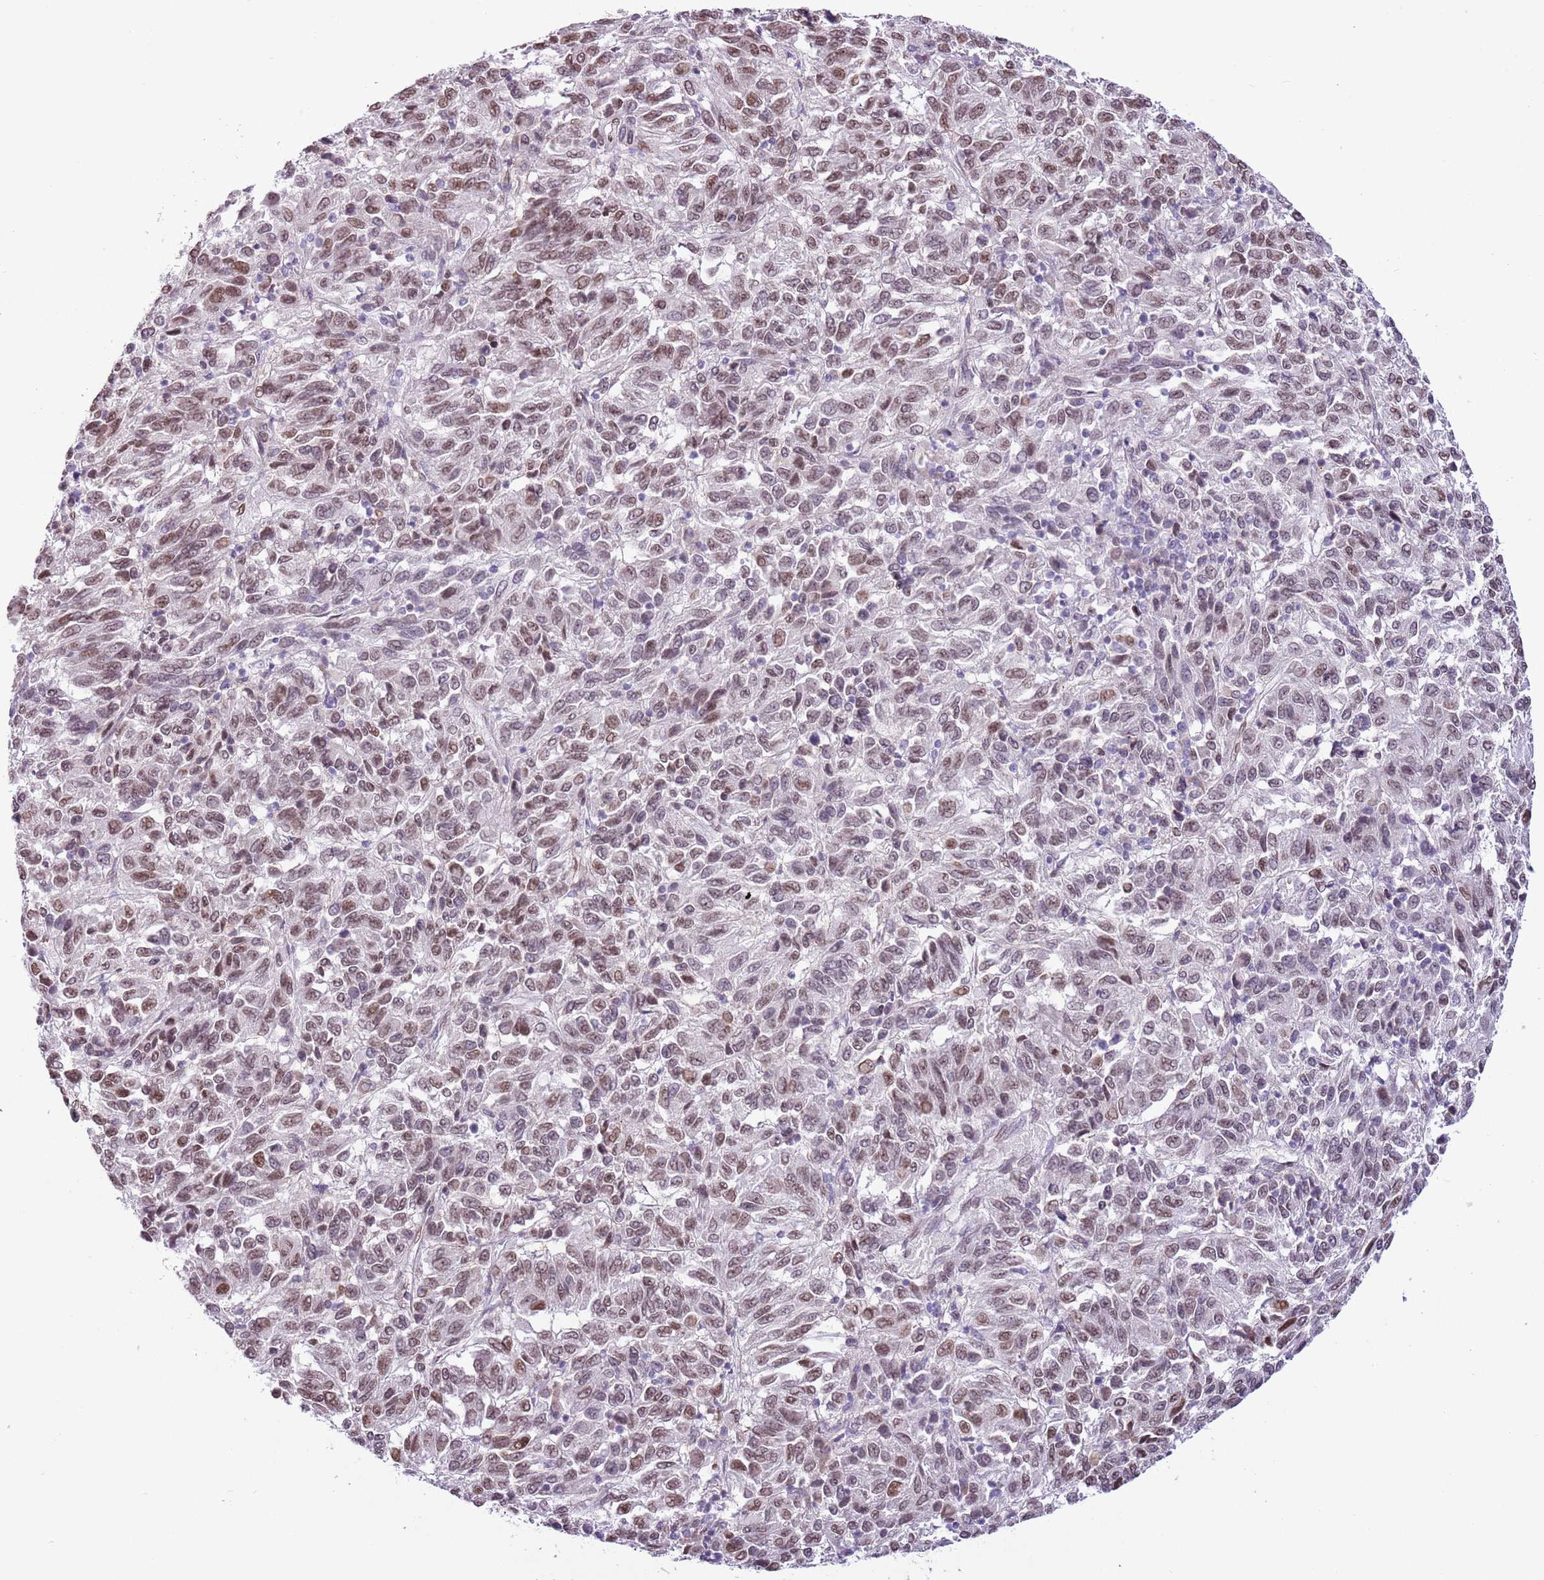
{"staining": {"intensity": "moderate", "quantity": ">75%", "location": "cytoplasmic/membranous,nuclear"}, "tissue": "melanoma", "cell_type": "Tumor cells", "image_type": "cancer", "snomed": [{"axis": "morphology", "description": "Malignant melanoma, Metastatic site"}, {"axis": "topography", "description": "Lung"}], "caption": "Immunohistochemistry (DAB) staining of human melanoma shows moderate cytoplasmic/membranous and nuclear protein staining in approximately >75% of tumor cells. (DAB = brown stain, brightfield microscopy at high magnification).", "gene": "ZGLP1", "patient": {"sex": "male", "age": 64}}